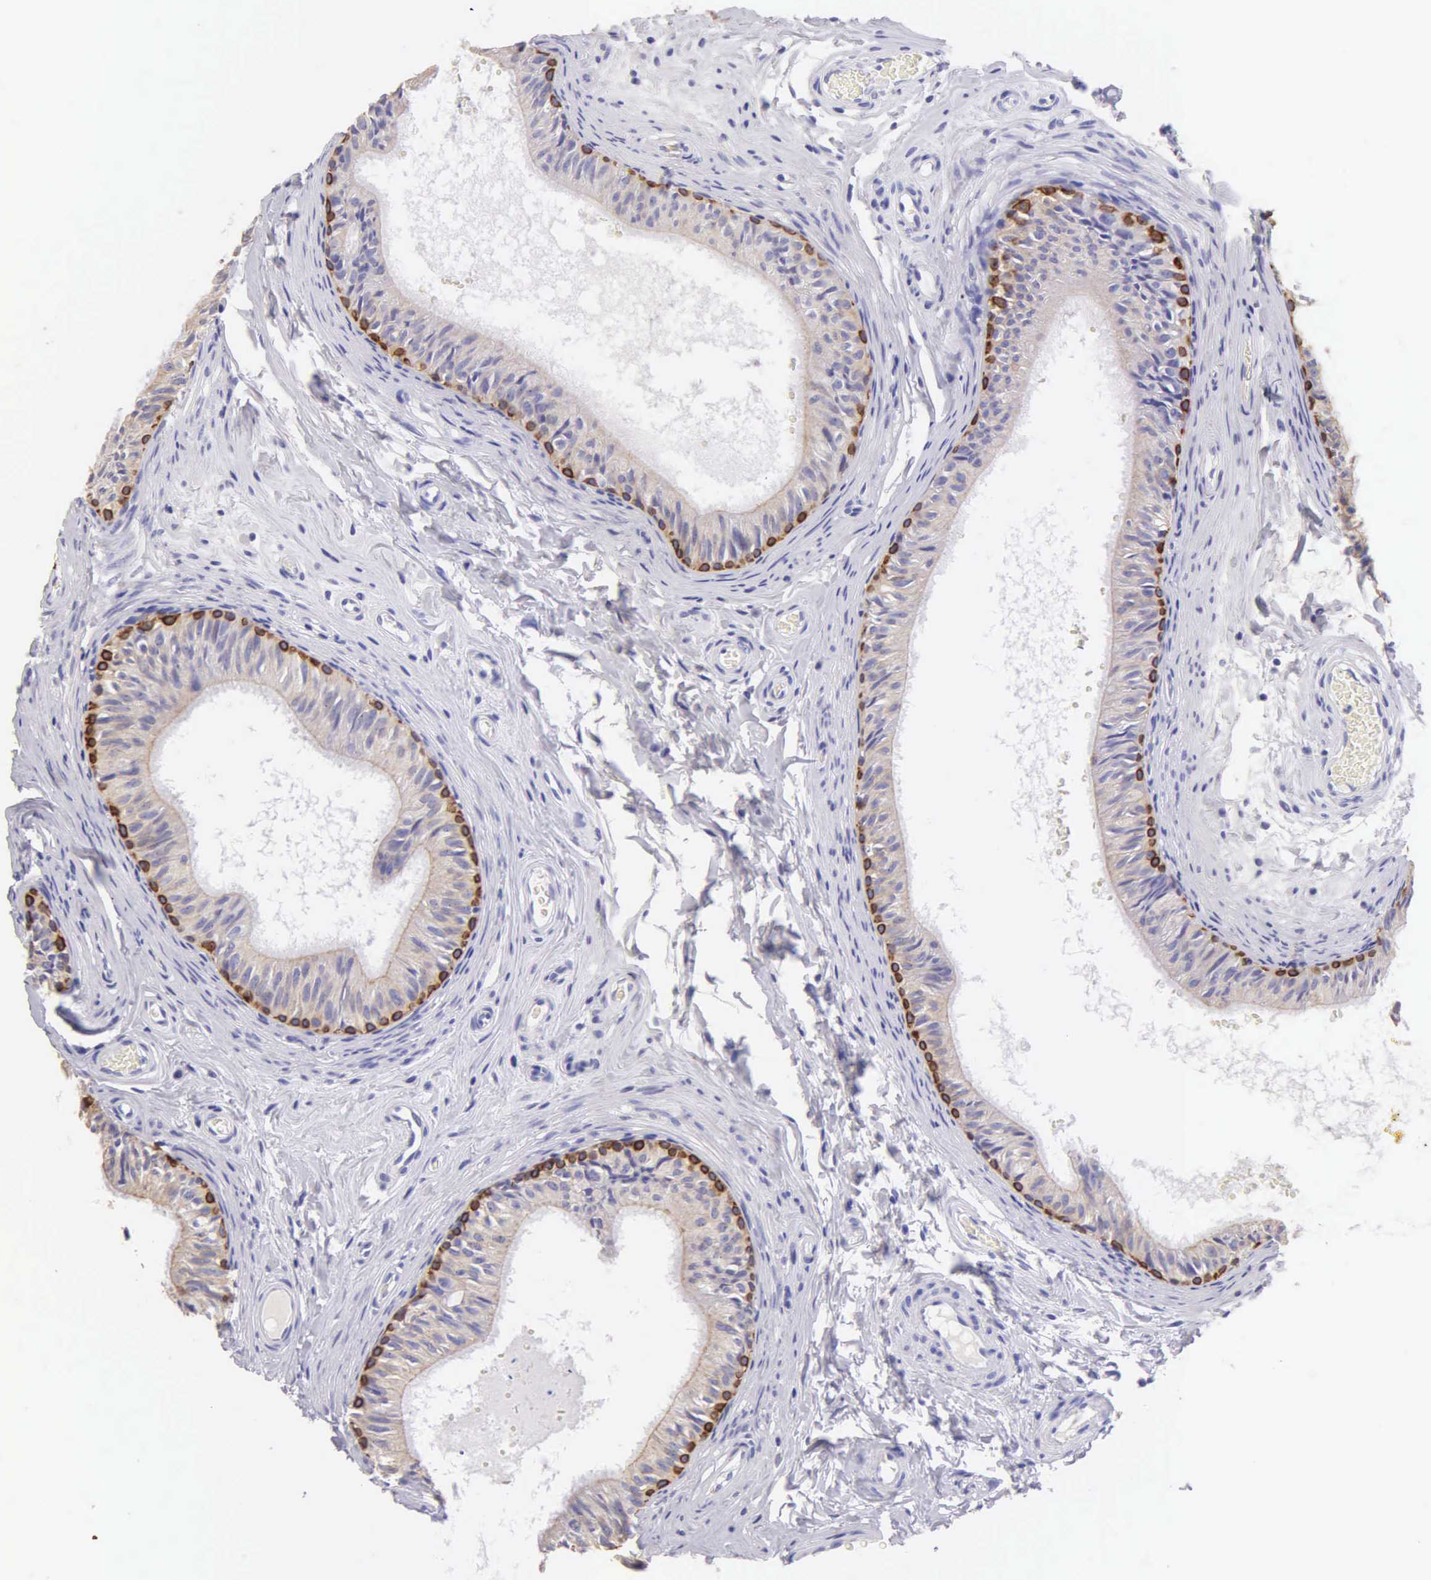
{"staining": {"intensity": "moderate", "quantity": "<25%", "location": "cytoplasmic/membranous"}, "tissue": "epididymis", "cell_type": "Glandular cells", "image_type": "normal", "snomed": [{"axis": "morphology", "description": "Normal tissue, NOS"}, {"axis": "topography", "description": "Epididymis"}], "caption": "This image displays normal epididymis stained with immunohistochemistry (IHC) to label a protein in brown. The cytoplasmic/membranous of glandular cells show moderate positivity for the protein. Nuclei are counter-stained blue.", "gene": "KRT17", "patient": {"sex": "male", "age": 23}}